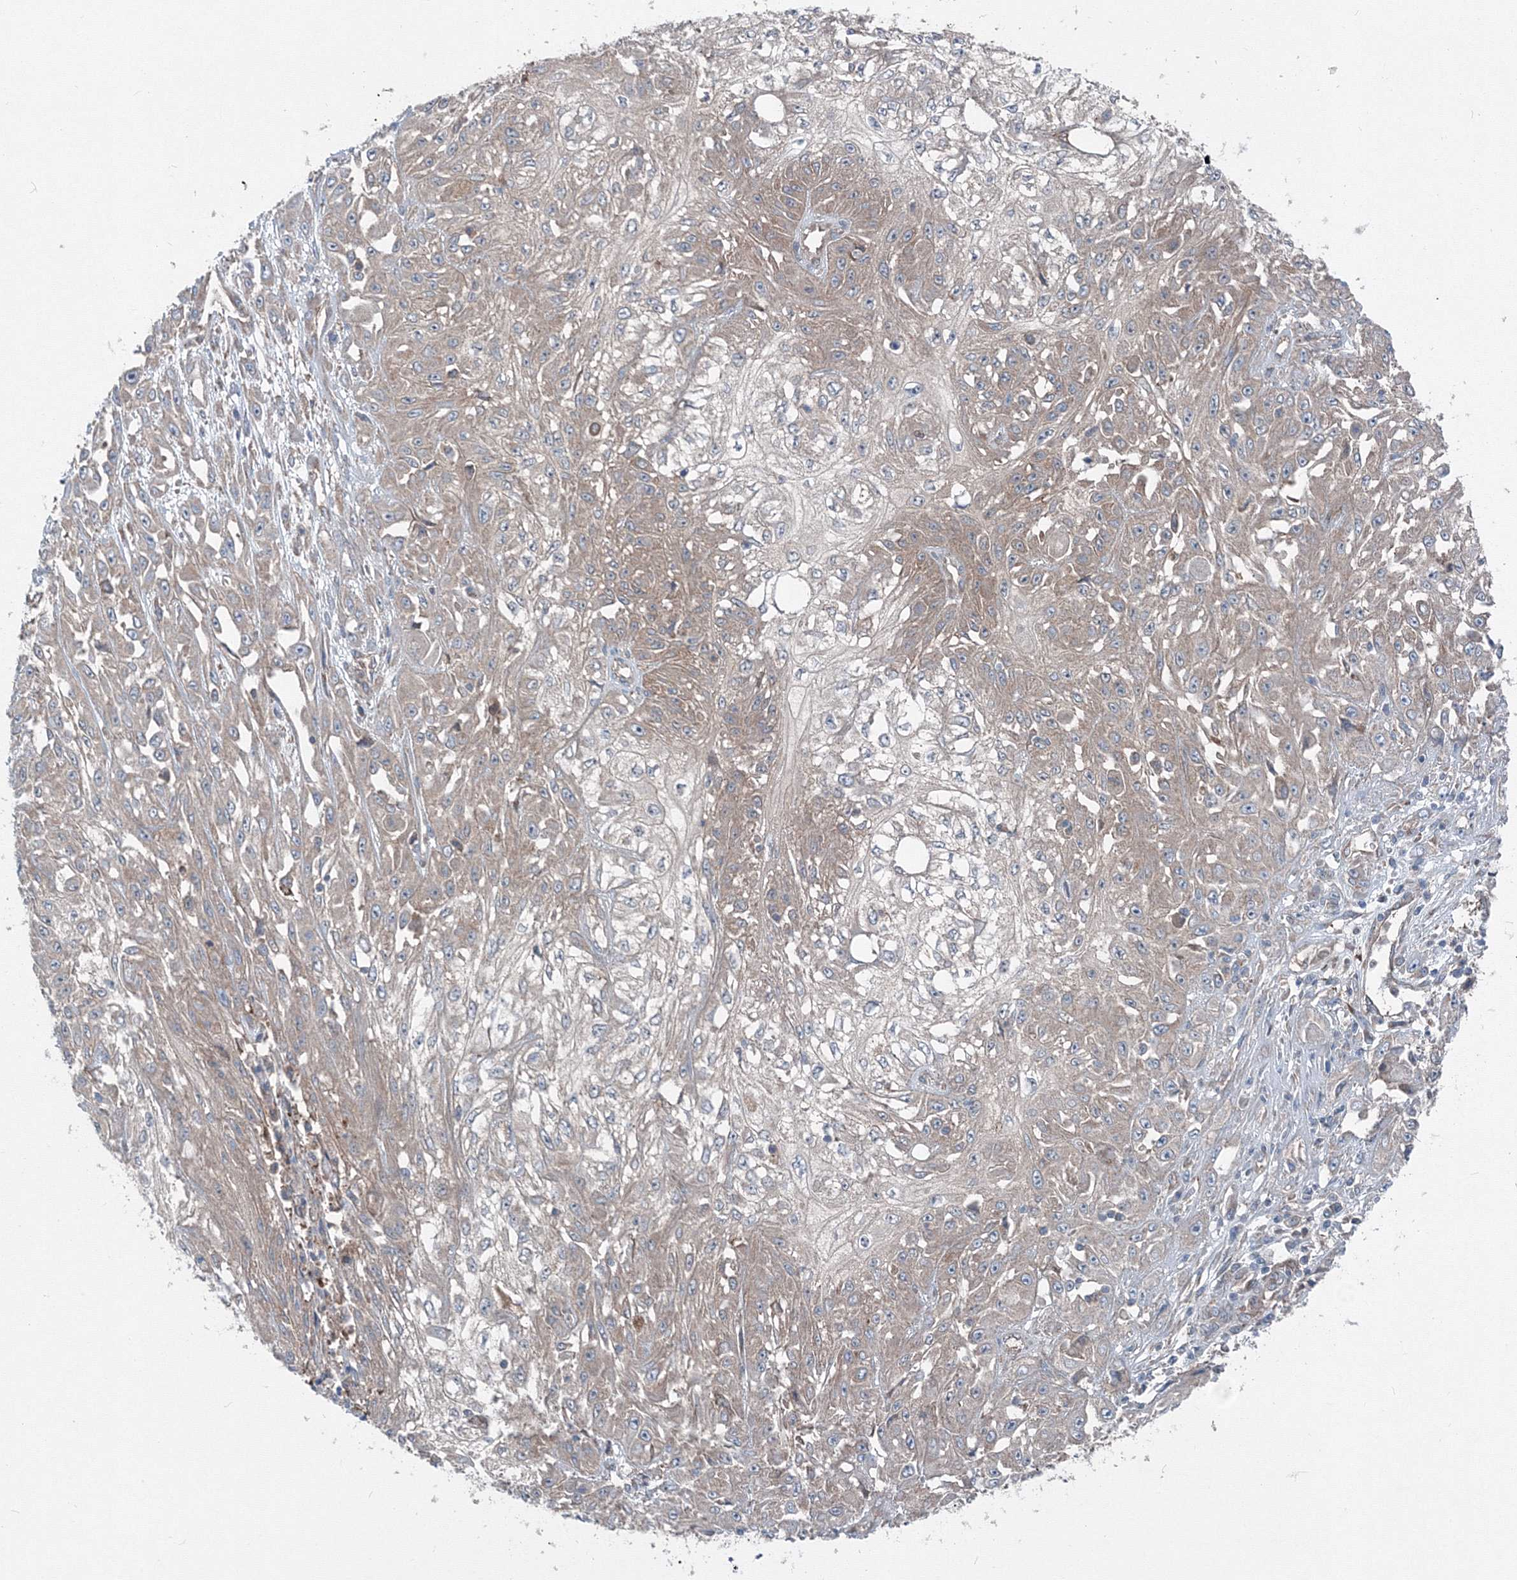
{"staining": {"intensity": "weak", "quantity": ">75%", "location": "cytoplasmic/membranous"}, "tissue": "skin cancer", "cell_type": "Tumor cells", "image_type": "cancer", "snomed": [{"axis": "morphology", "description": "Squamous cell carcinoma, NOS"}, {"axis": "morphology", "description": "Squamous cell carcinoma, metastatic, NOS"}, {"axis": "topography", "description": "Skin"}, {"axis": "topography", "description": "Lymph node"}], "caption": "This histopathology image displays immunohistochemistry staining of skin cancer, with low weak cytoplasmic/membranous expression in about >75% of tumor cells.", "gene": "TPRKB", "patient": {"sex": "male", "age": 75}}